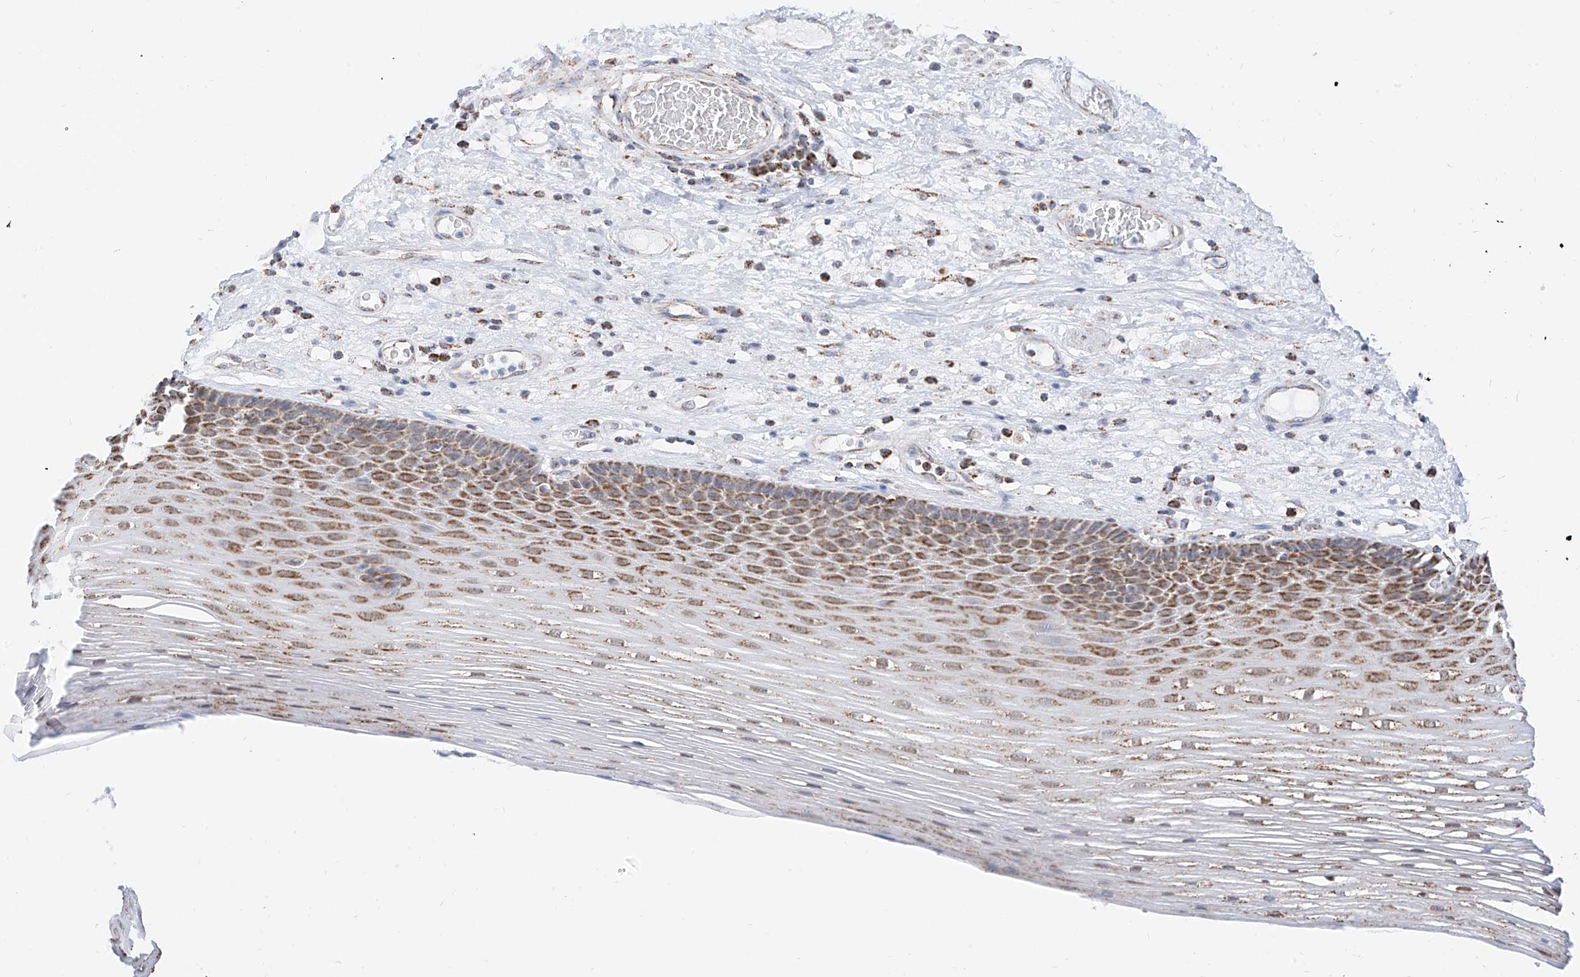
{"staining": {"intensity": "moderate", "quantity": ">75%", "location": "cytoplasmic/membranous"}, "tissue": "esophagus", "cell_type": "Squamous epithelial cells", "image_type": "normal", "snomed": [{"axis": "morphology", "description": "Normal tissue, NOS"}, {"axis": "topography", "description": "Esophagus"}], "caption": "Esophagus stained with a brown dye shows moderate cytoplasmic/membranous positive positivity in about >75% of squamous epithelial cells.", "gene": "NALCN", "patient": {"sex": "male", "age": 62}}